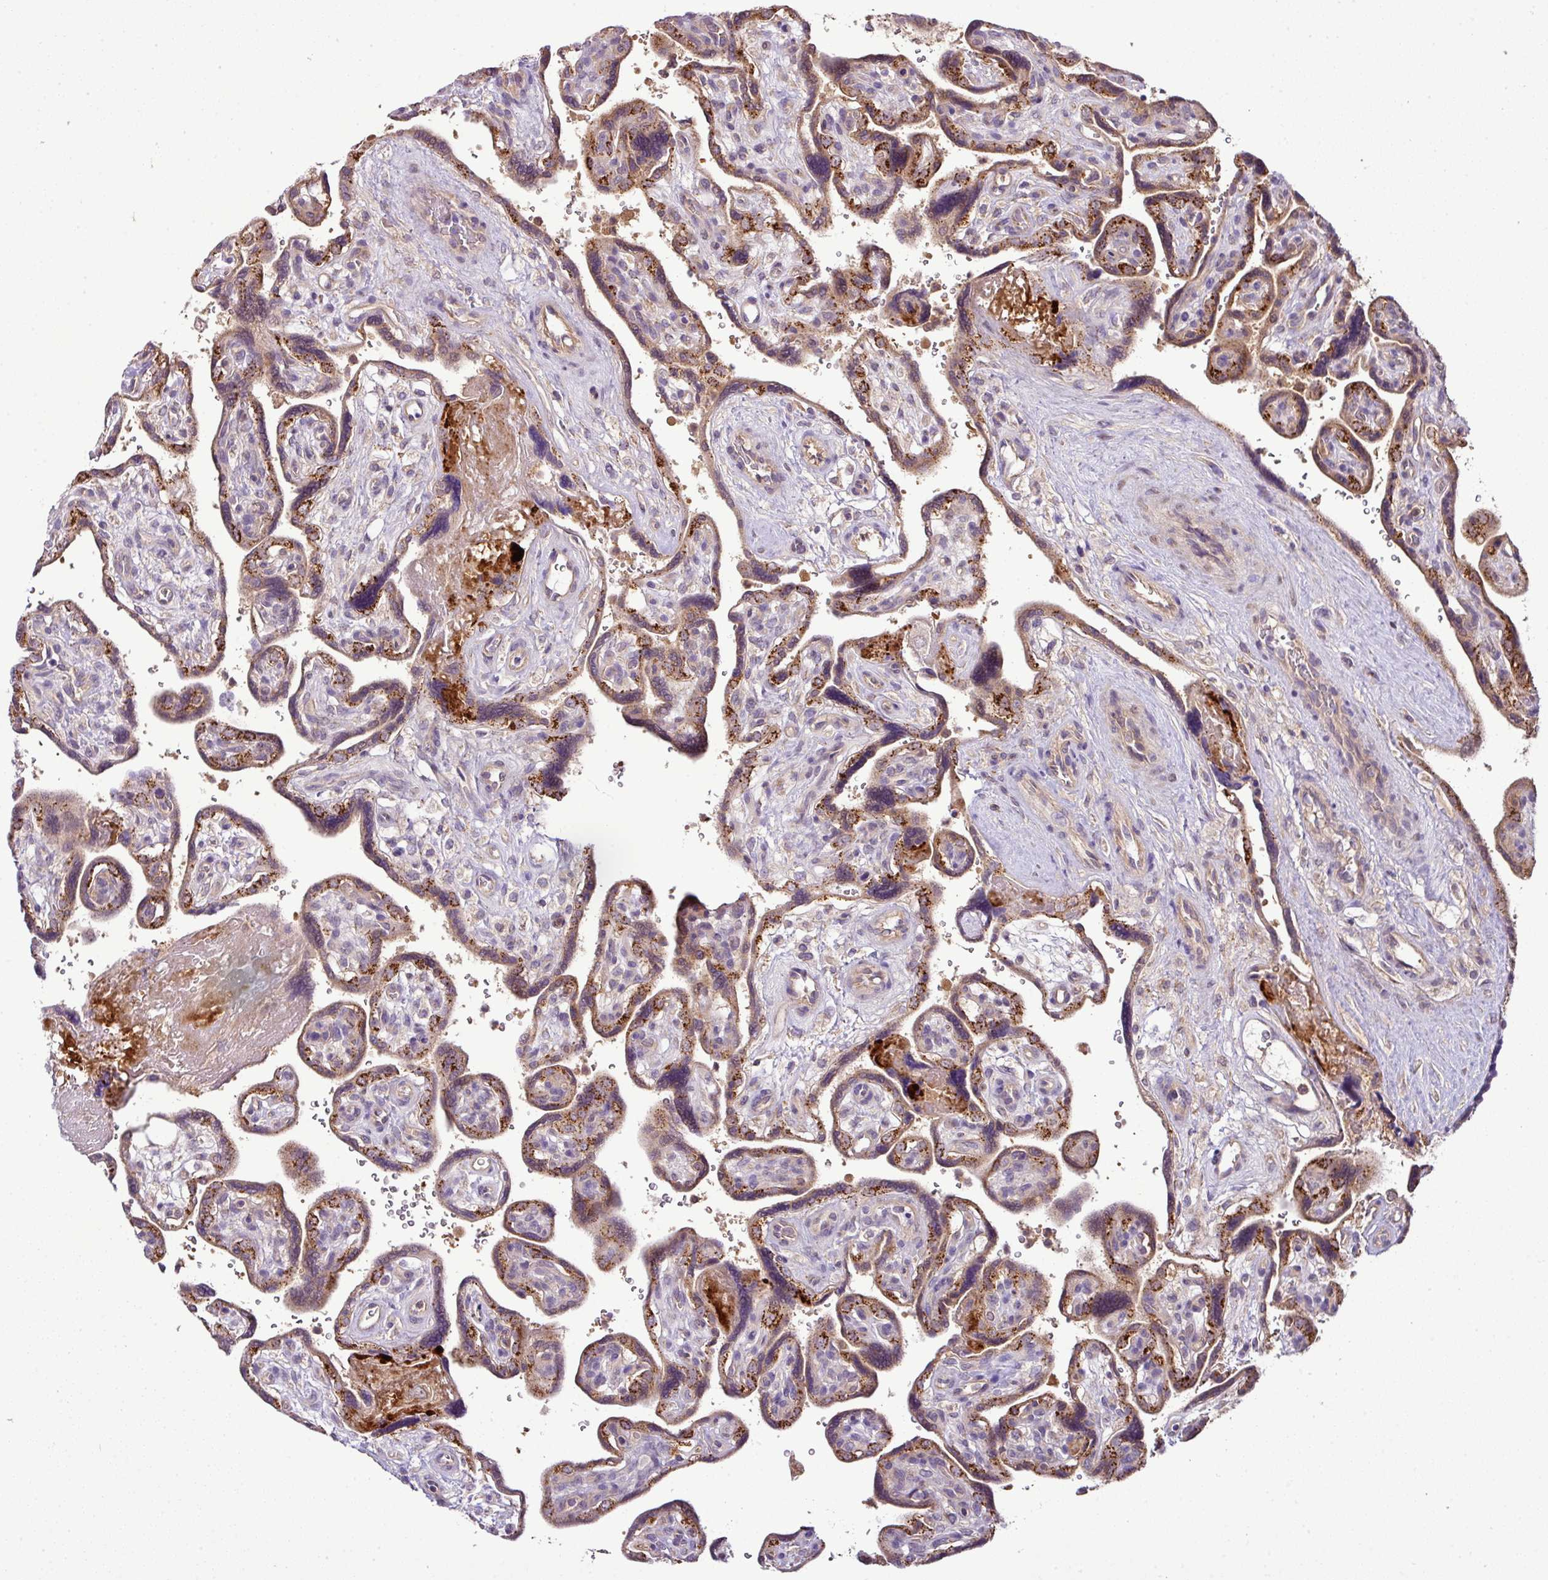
{"staining": {"intensity": "moderate", "quantity": ">75%", "location": "cytoplasmic/membranous,nuclear"}, "tissue": "placenta", "cell_type": "Decidual cells", "image_type": "normal", "snomed": [{"axis": "morphology", "description": "Normal tissue, NOS"}, {"axis": "topography", "description": "Placenta"}], "caption": "Unremarkable placenta was stained to show a protein in brown. There is medium levels of moderate cytoplasmic/membranous,nuclear staining in about >75% of decidual cells.", "gene": "TMEM107", "patient": {"sex": "female", "age": 39}}